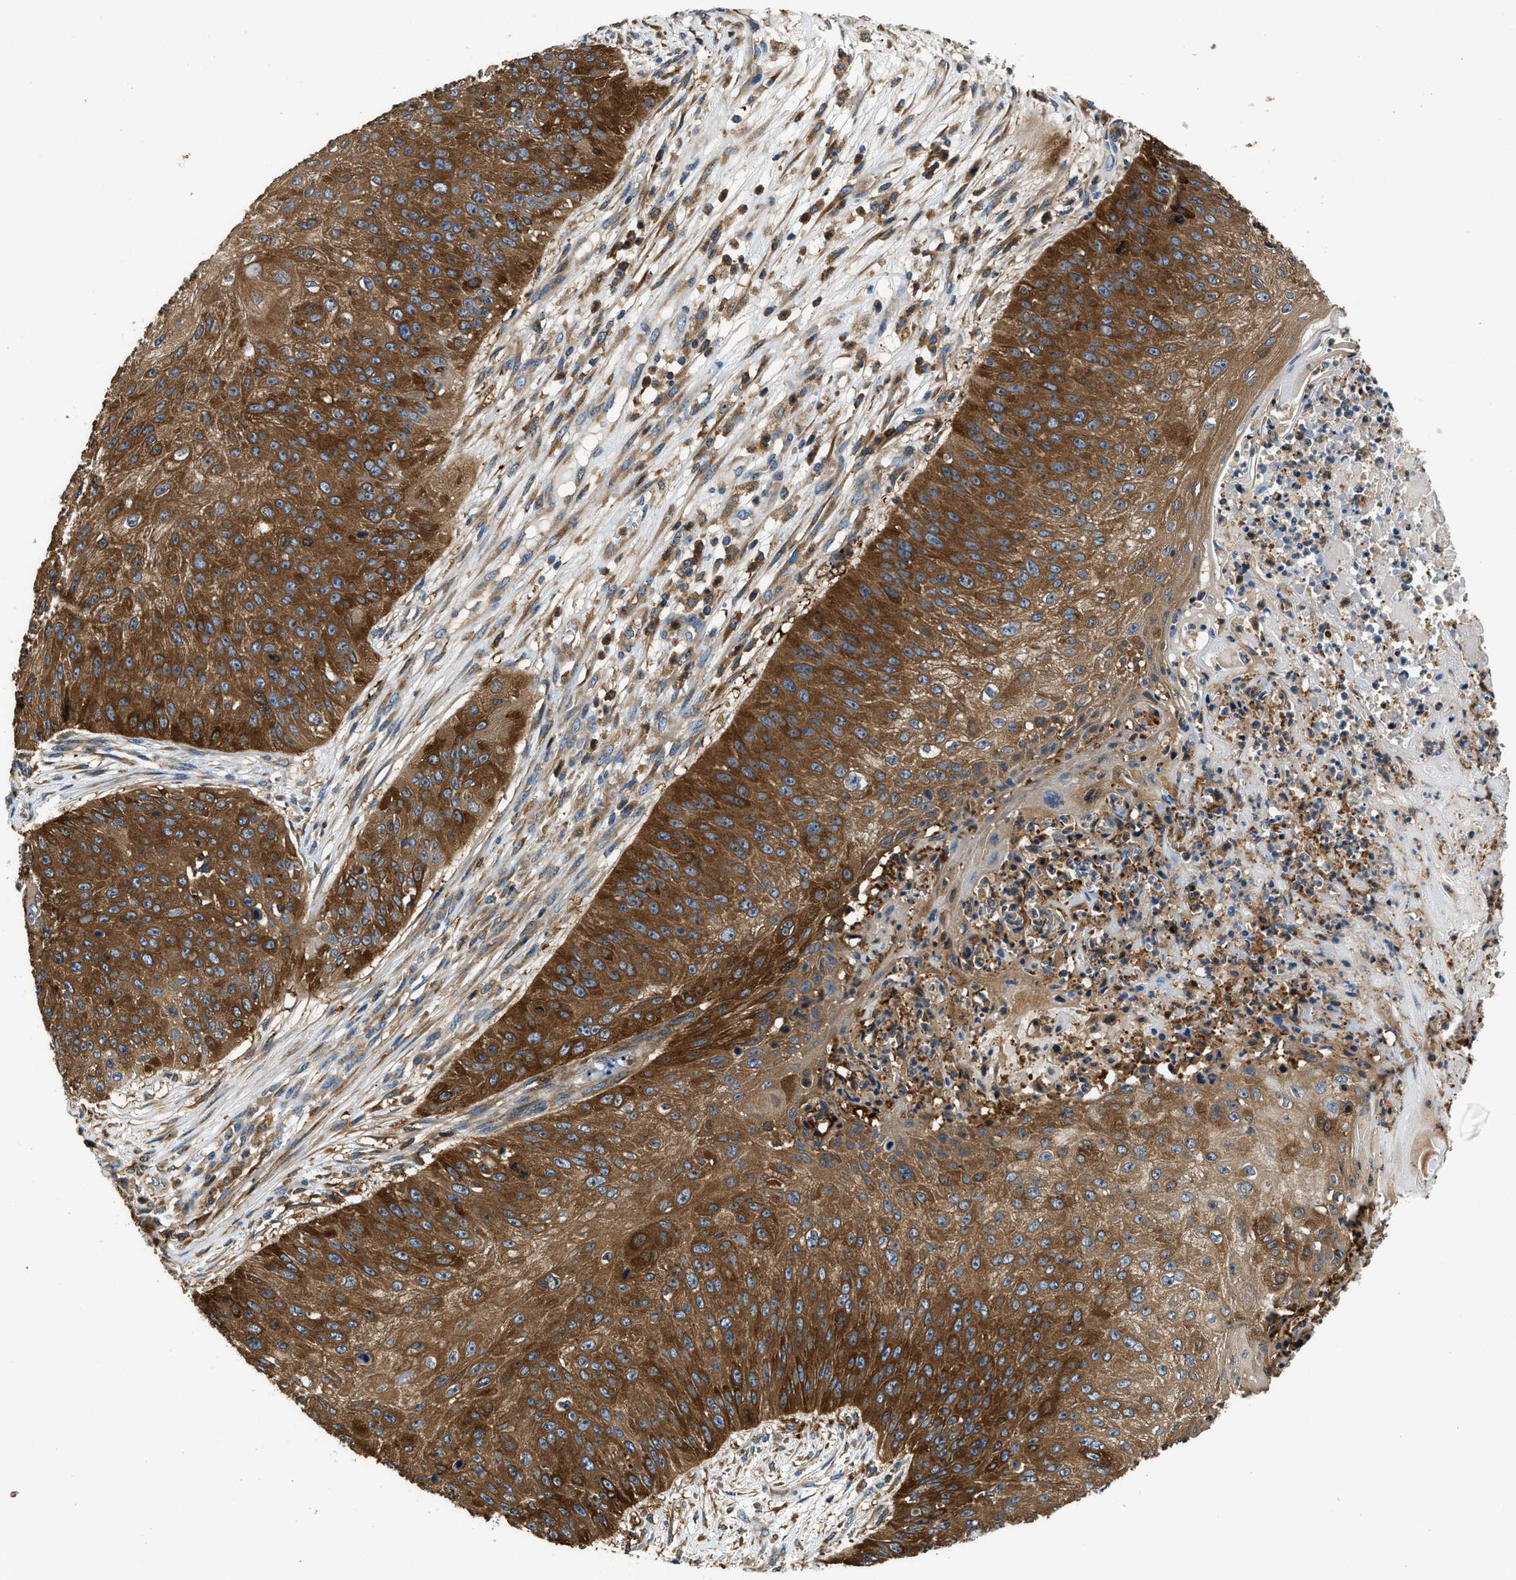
{"staining": {"intensity": "strong", "quantity": ">75%", "location": "cytoplasmic/membranous"}, "tissue": "skin cancer", "cell_type": "Tumor cells", "image_type": "cancer", "snomed": [{"axis": "morphology", "description": "Squamous cell carcinoma, NOS"}, {"axis": "topography", "description": "Skin"}], "caption": "Brown immunohistochemical staining in human squamous cell carcinoma (skin) demonstrates strong cytoplasmic/membranous expression in about >75% of tumor cells. (DAB IHC, brown staining for protein, blue staining for nuclei).", "gene": "PKM", "patient": {"sex": "female", "age": 80}}